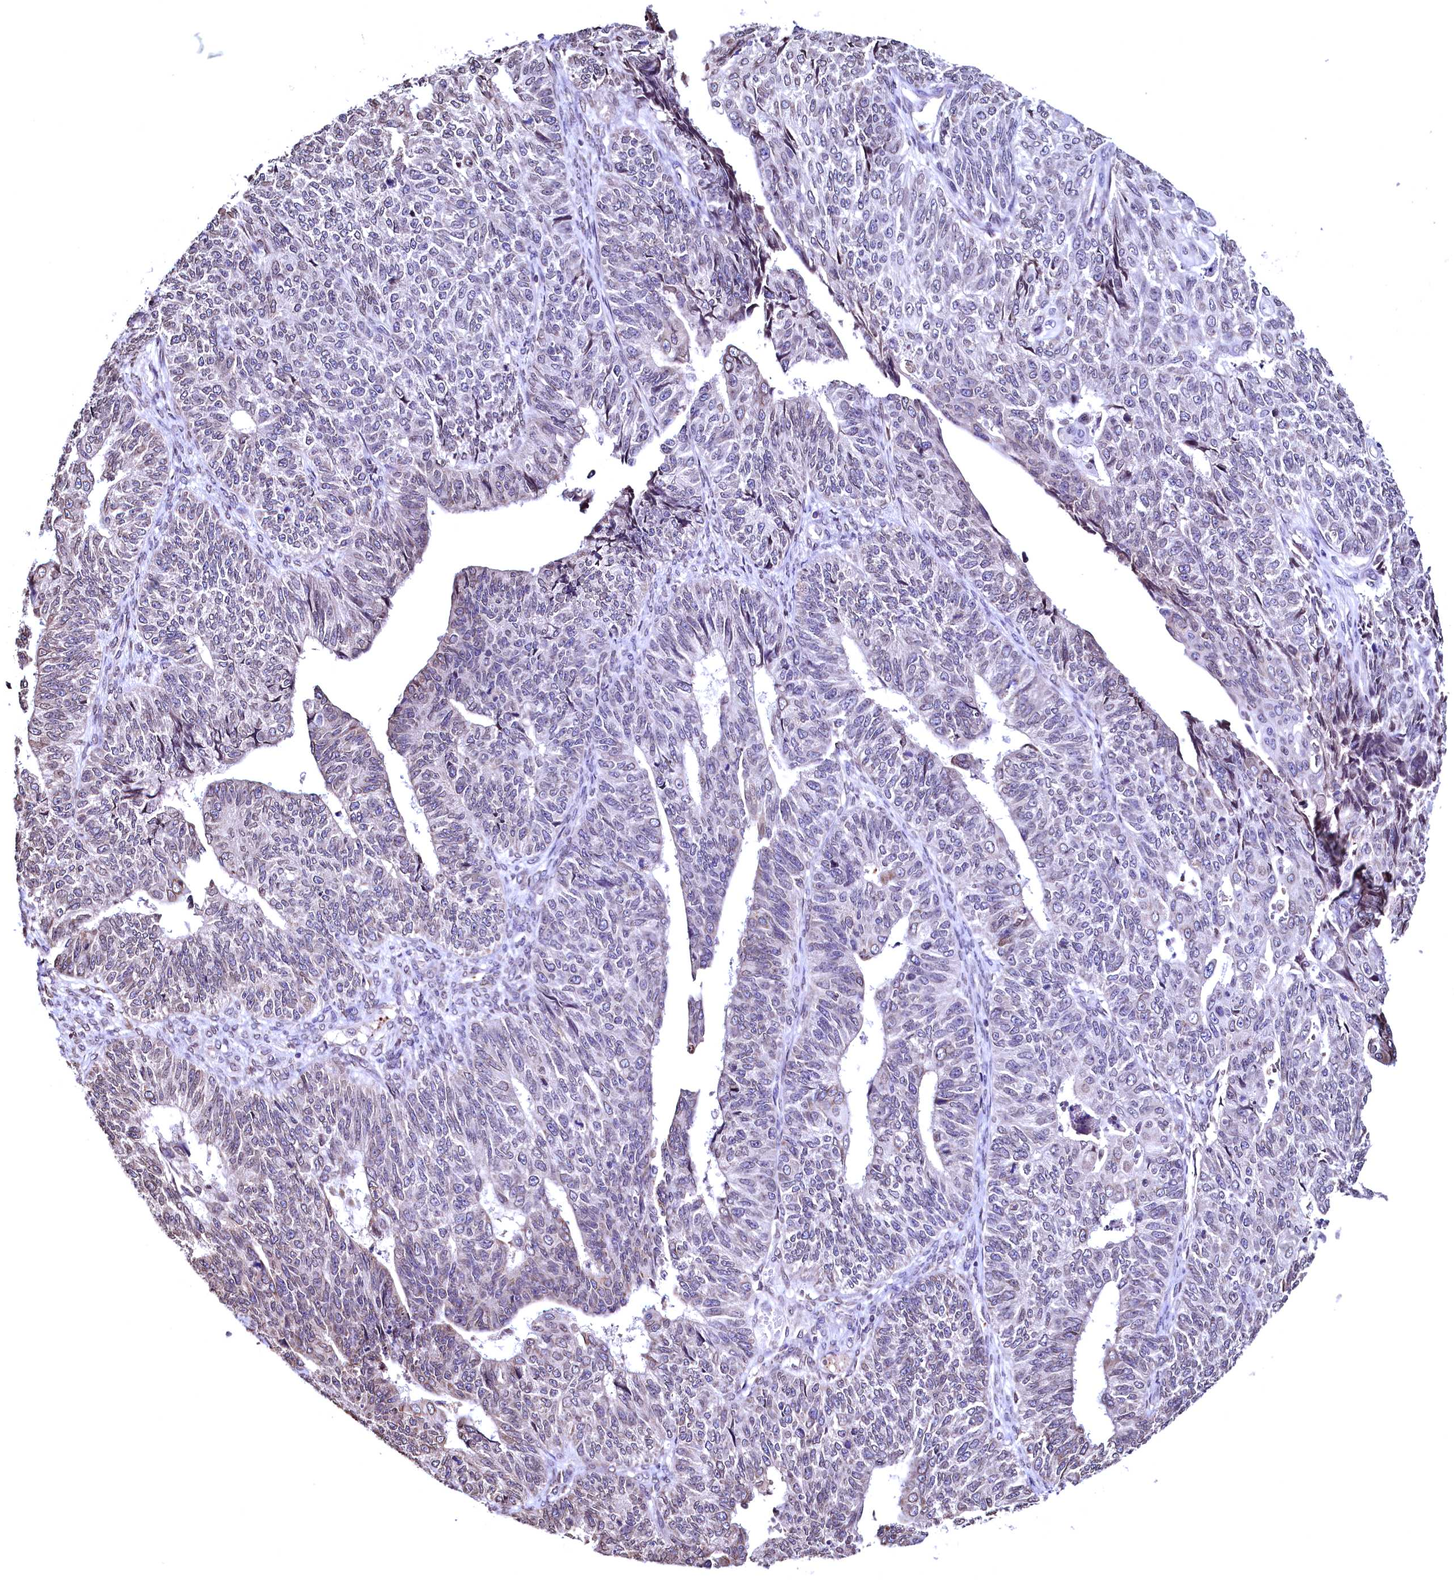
{"staining": {"intensity": "negative", "quantity": "none", "location": "none"}, "tissue": "endometrial cancer", "cell_type": "Tumor cells", "image_type": "cancer", "snomed": [{"axis": "morphology", "description": "Adenocarcinoma, NOS"}, {"axis": "topography", "description": "Endometrium"}], "caption": "Immunohistochemistry (IHC) photomicrograph of human endometrial cancer stained for a protein (brown), which displays no expression in tumor cells. (DAB (3,3'-diaminobenzidine) immunohistochemistry, high magnification).", "gene": "HAND1", "patient": {"sex": "female", "age": 32}}